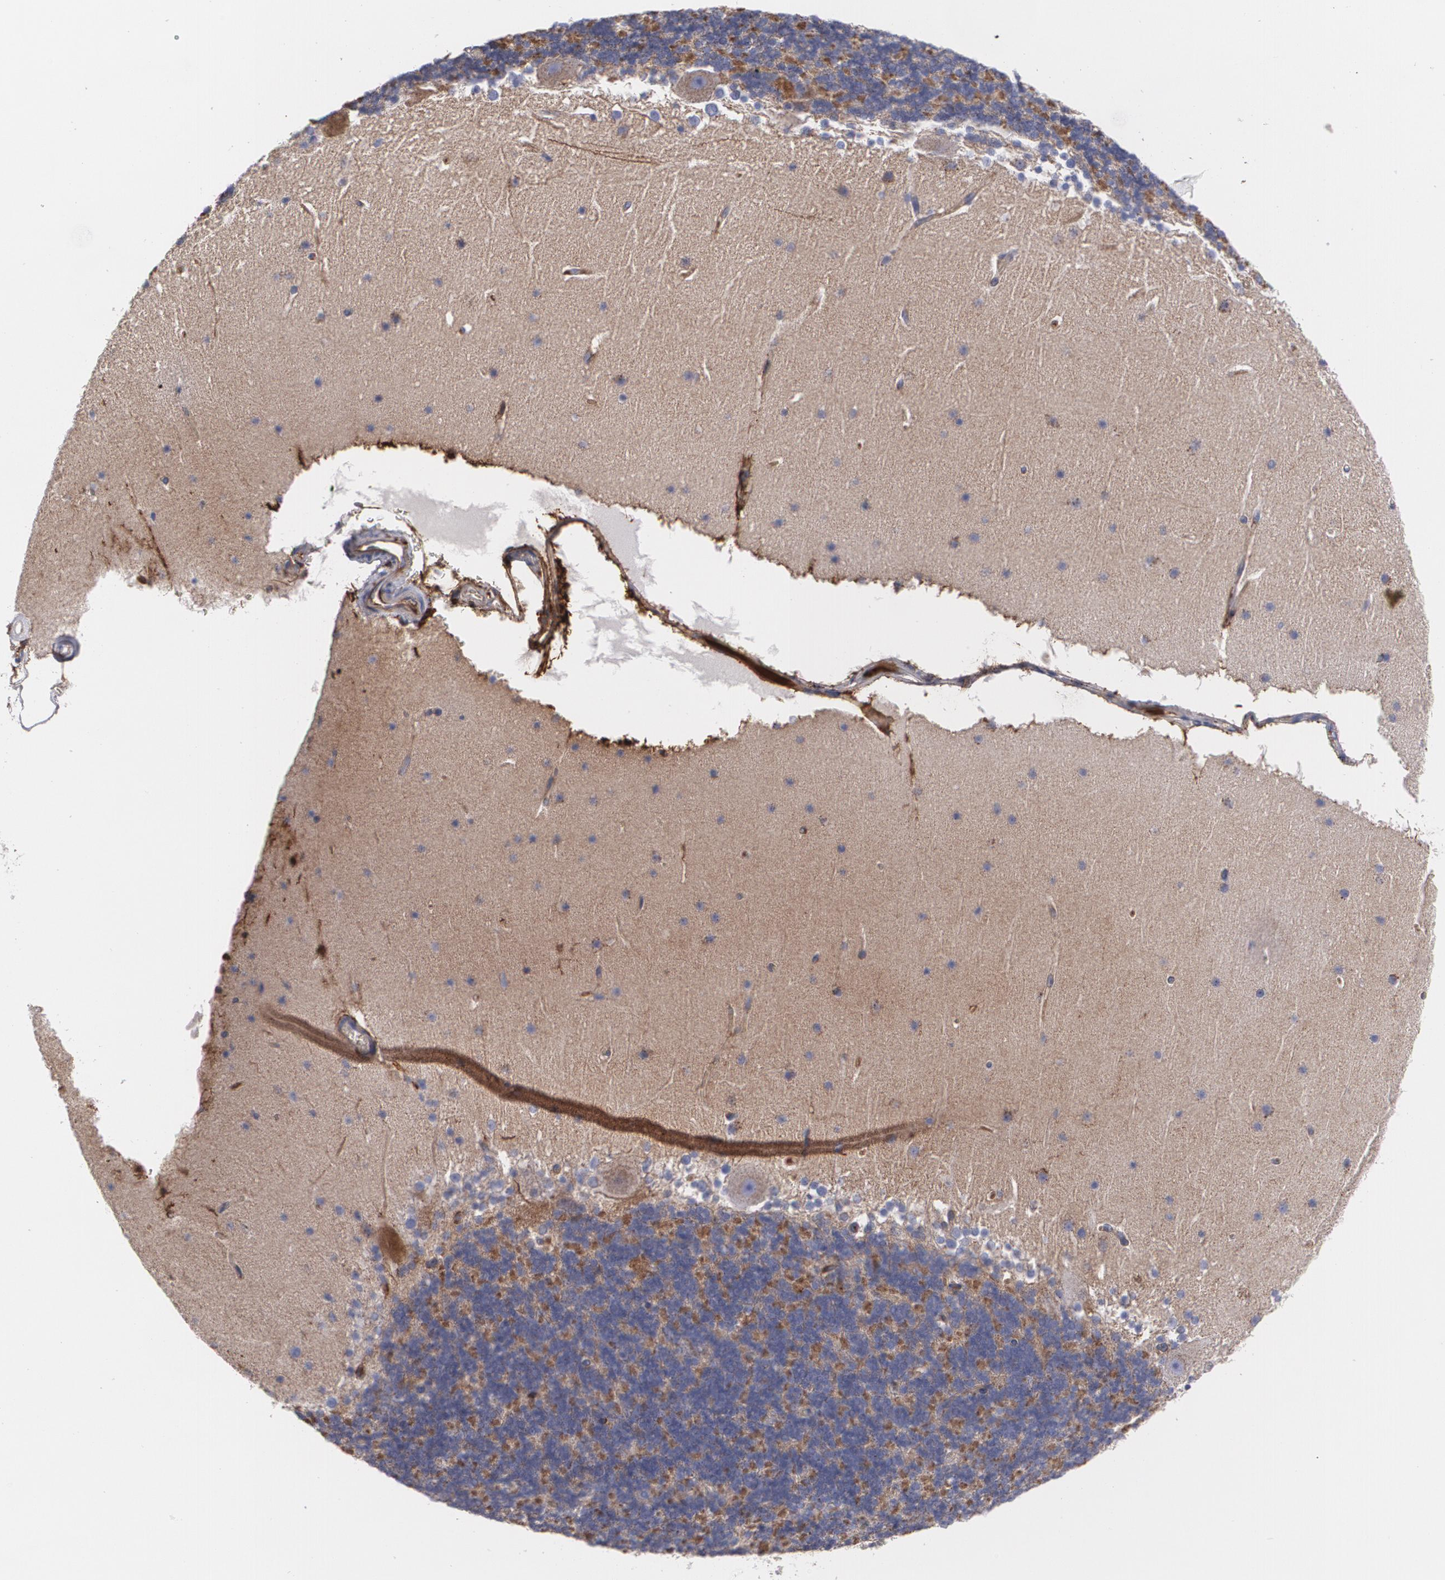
{"staining": {"intensity": "negative", "quantity": "none", "location": "none"}, "tissue": "cerebellum", "cell_type": "Cells in granular layer", "image_type": "normal", "snomed": [{"axis": "morphology", "description": "Normal tissue, NOS"}, {"axis": "topography", "description": "Cerebellum"}], "caption": "DAB immunohistochemical staining of normal cerebellum shows no significant positivity in cells in granular layer.", "gene": "FBLN1", "patient": {"sex": "female", "age": 19}}